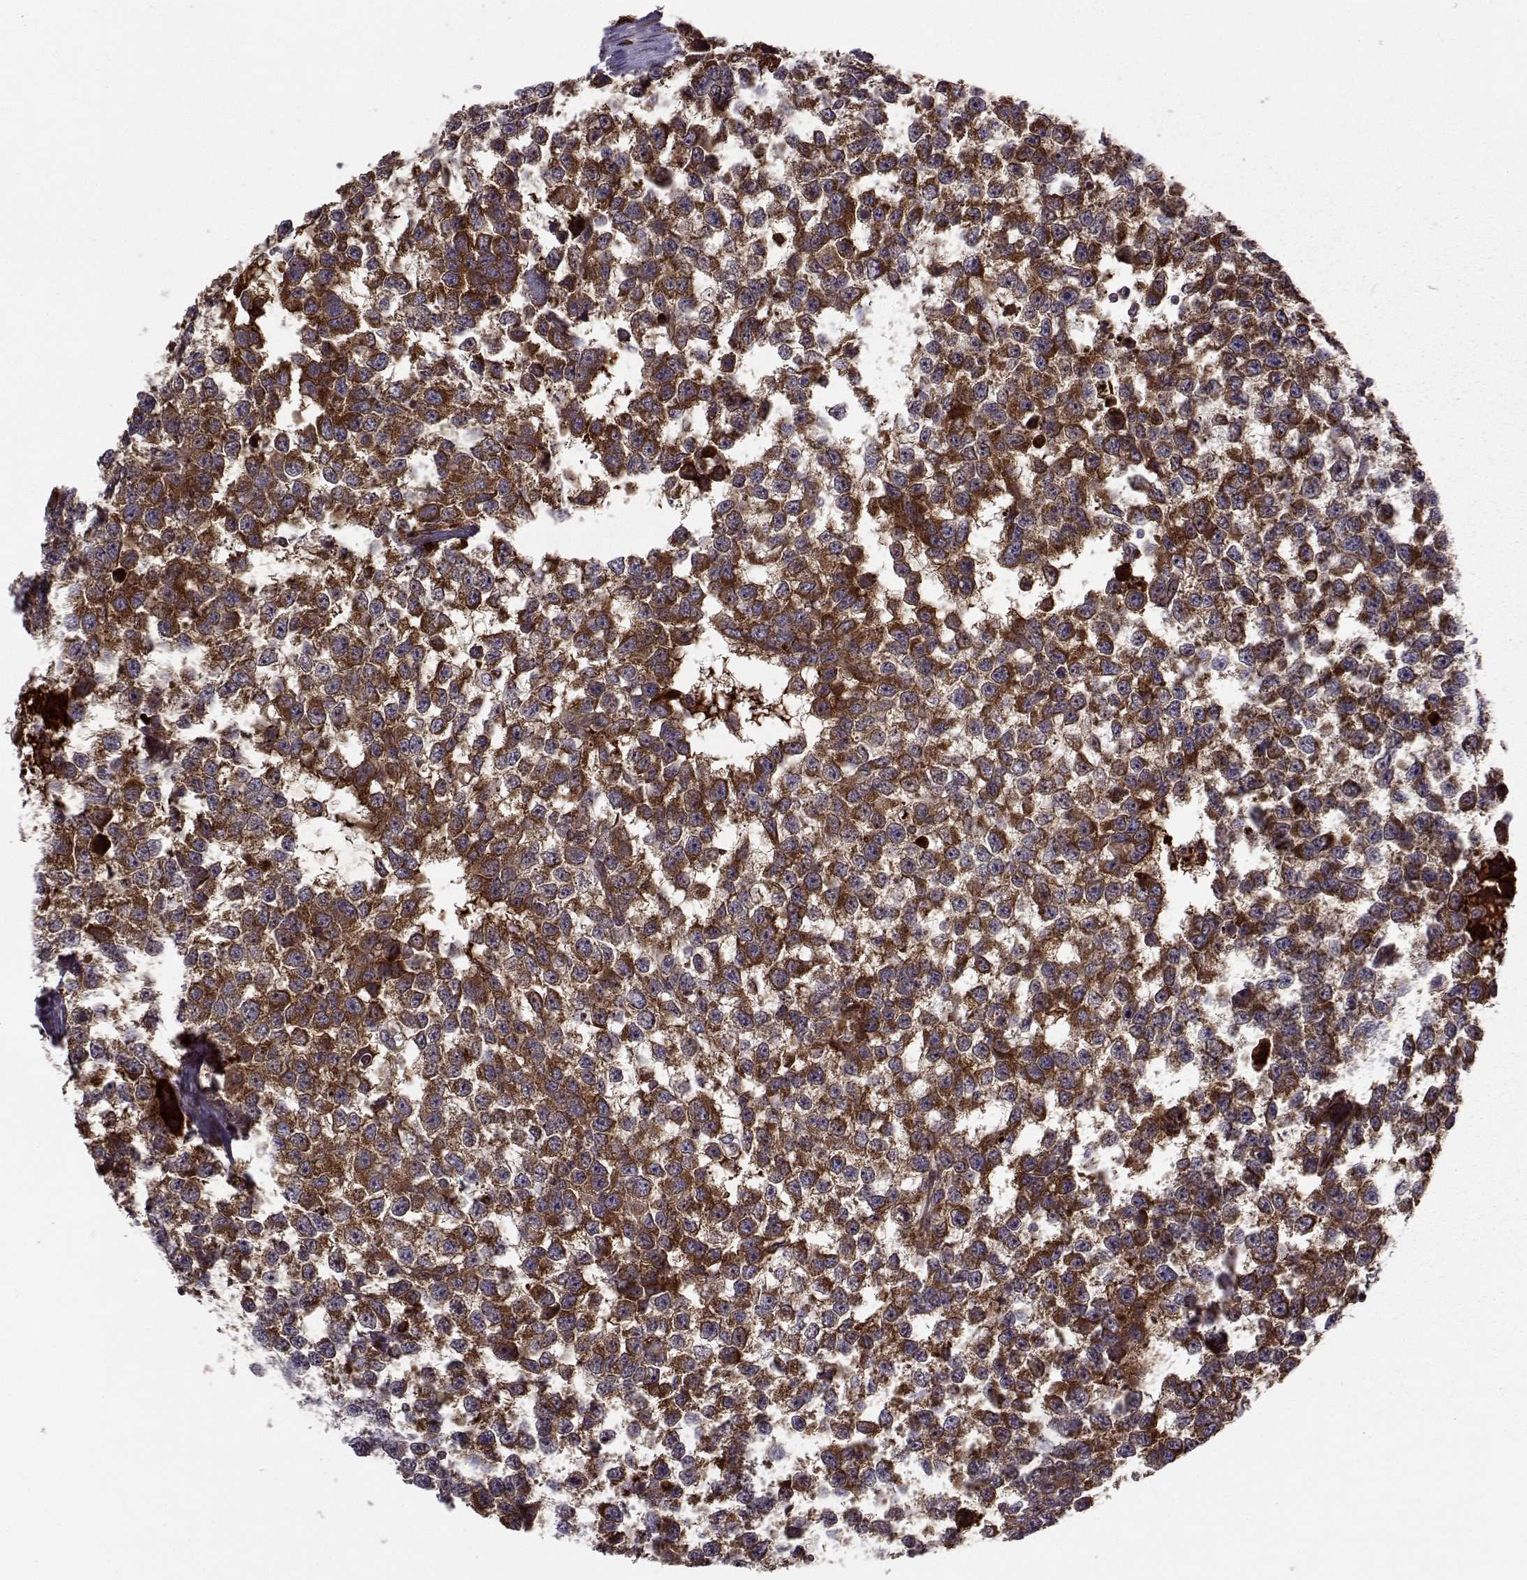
{"staining": {"intensity": "strong", "quantity": ">75%", "location": "cytoplasmic/membranous"}, "tissue": "testis cancer", "cell_type": "Tumor cells", "image_type": "cancer", "snomed": [{"axis": "morphology", "description": "Normal tissue, NOS"}, {"axis": "morphology", "description": "Seminoma, NOS"}, {"axis": "topography", "description": "Testis"}, {"axis": "topography", "description": "Epididymis"}], "caption": "Protein analysis of seminoma (testis) tissue demonstrates strong cytoplasmic/membranous staining in approximately >75% of tumor cells. The protein of interest is shown in brown color, while the nuclei are stained blue.", "gene": "RPL31", "patient": {"sex": "male", "age": 34}}